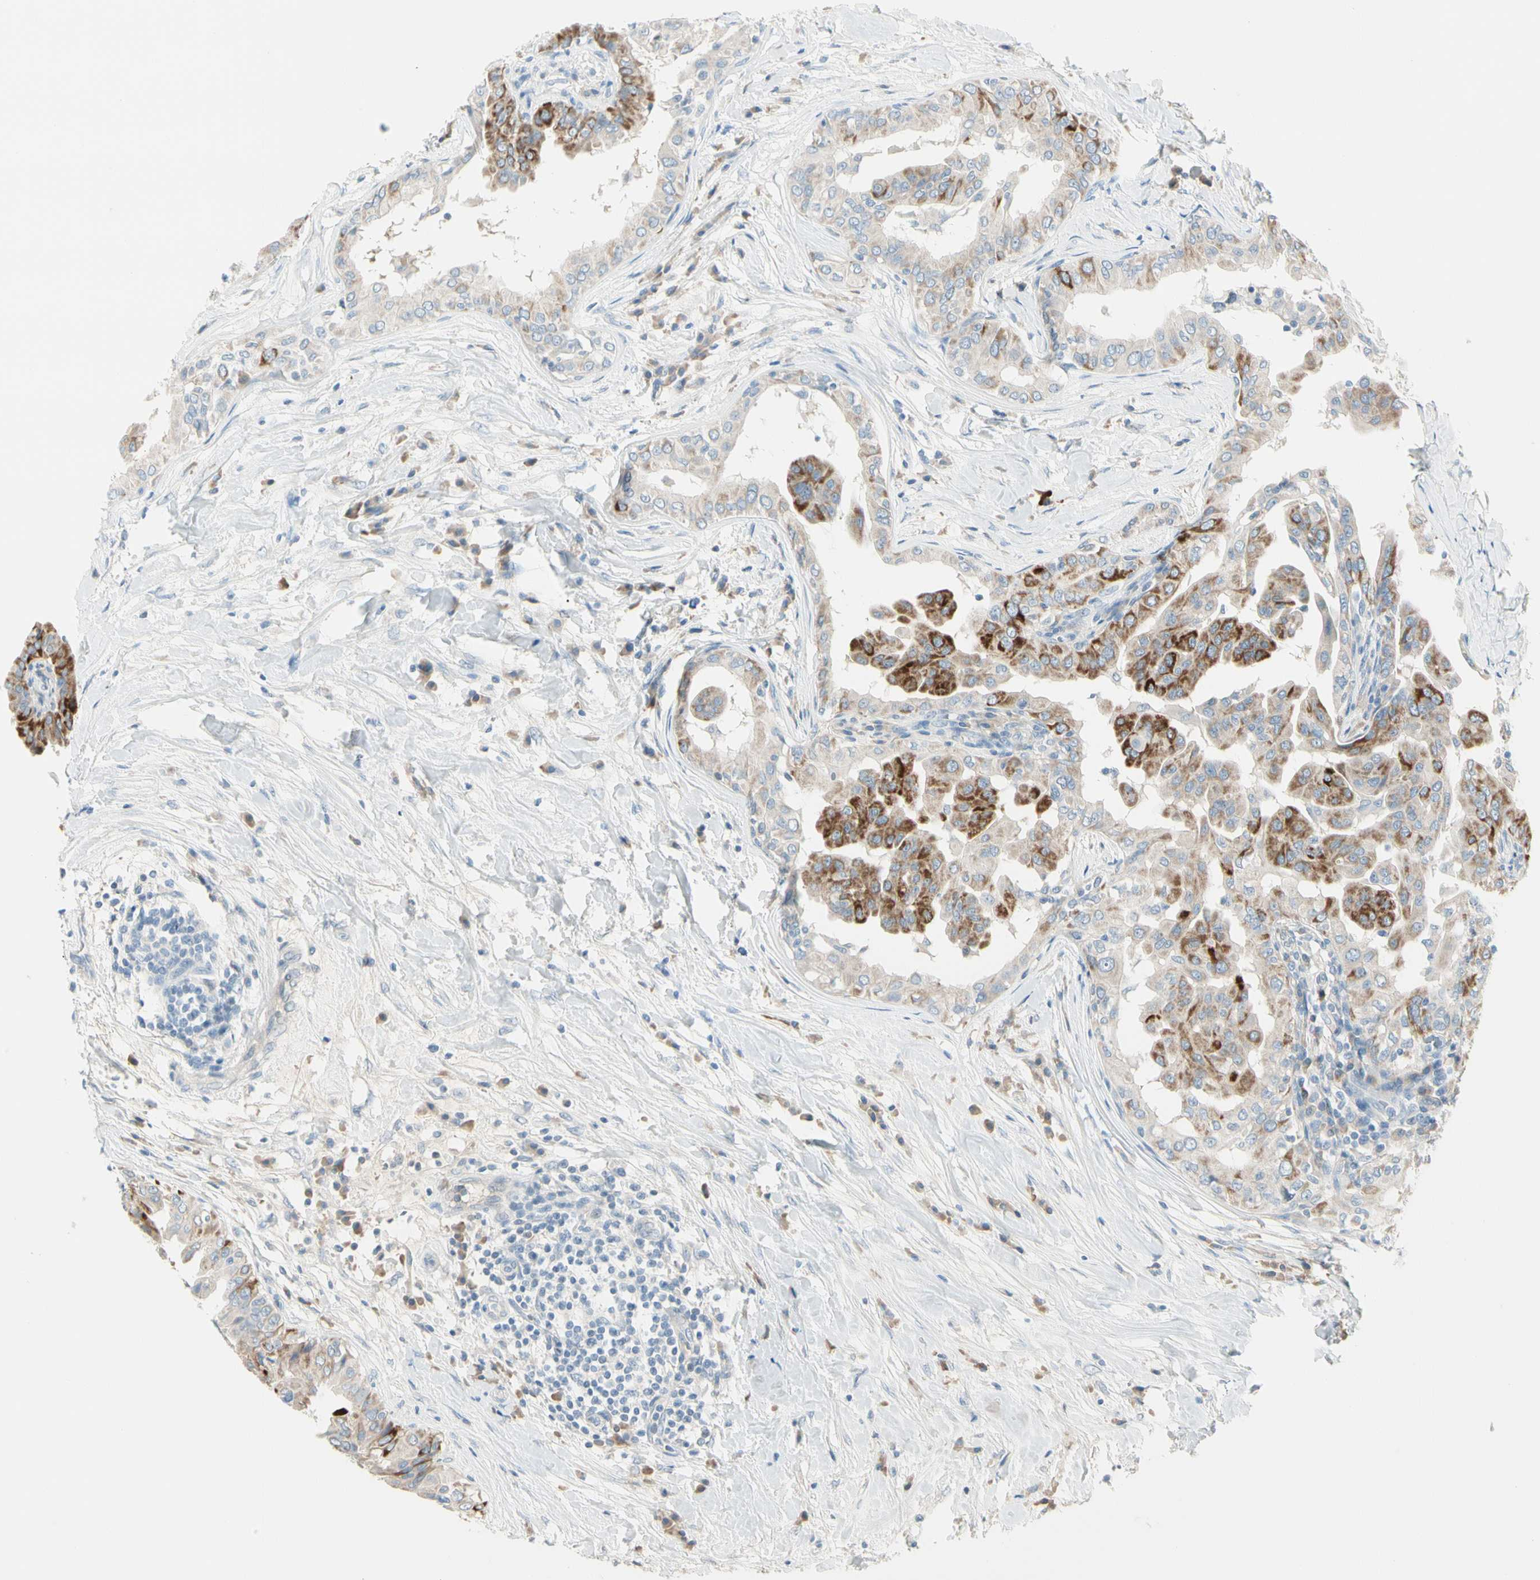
{"staining": {"intensity": "strong", "quantity": "25%-75%", "location": "cytoplasmic/membranous"}, "tissue": "thyroid cancer", "cell_type": "Tumor cells", "image_type": "cancer", "snomed": [{"axis": "morphology", "description": "Papillary adenocarcinoma, NOS"}, {"axis": "topography", "description": "Thyroid gland"}], "caption": "Immunohistochemistry (IHC) (DAB (3,3'-diaminobenzidine)) staining of human thyroid papillary adenocarcinoma displays strong cytoplasmic/membranous protein staining in approximately 25%-75% of tumor cells.", "gene": "SLC6A15", "patient": {"sex": "male", "age": 33}}